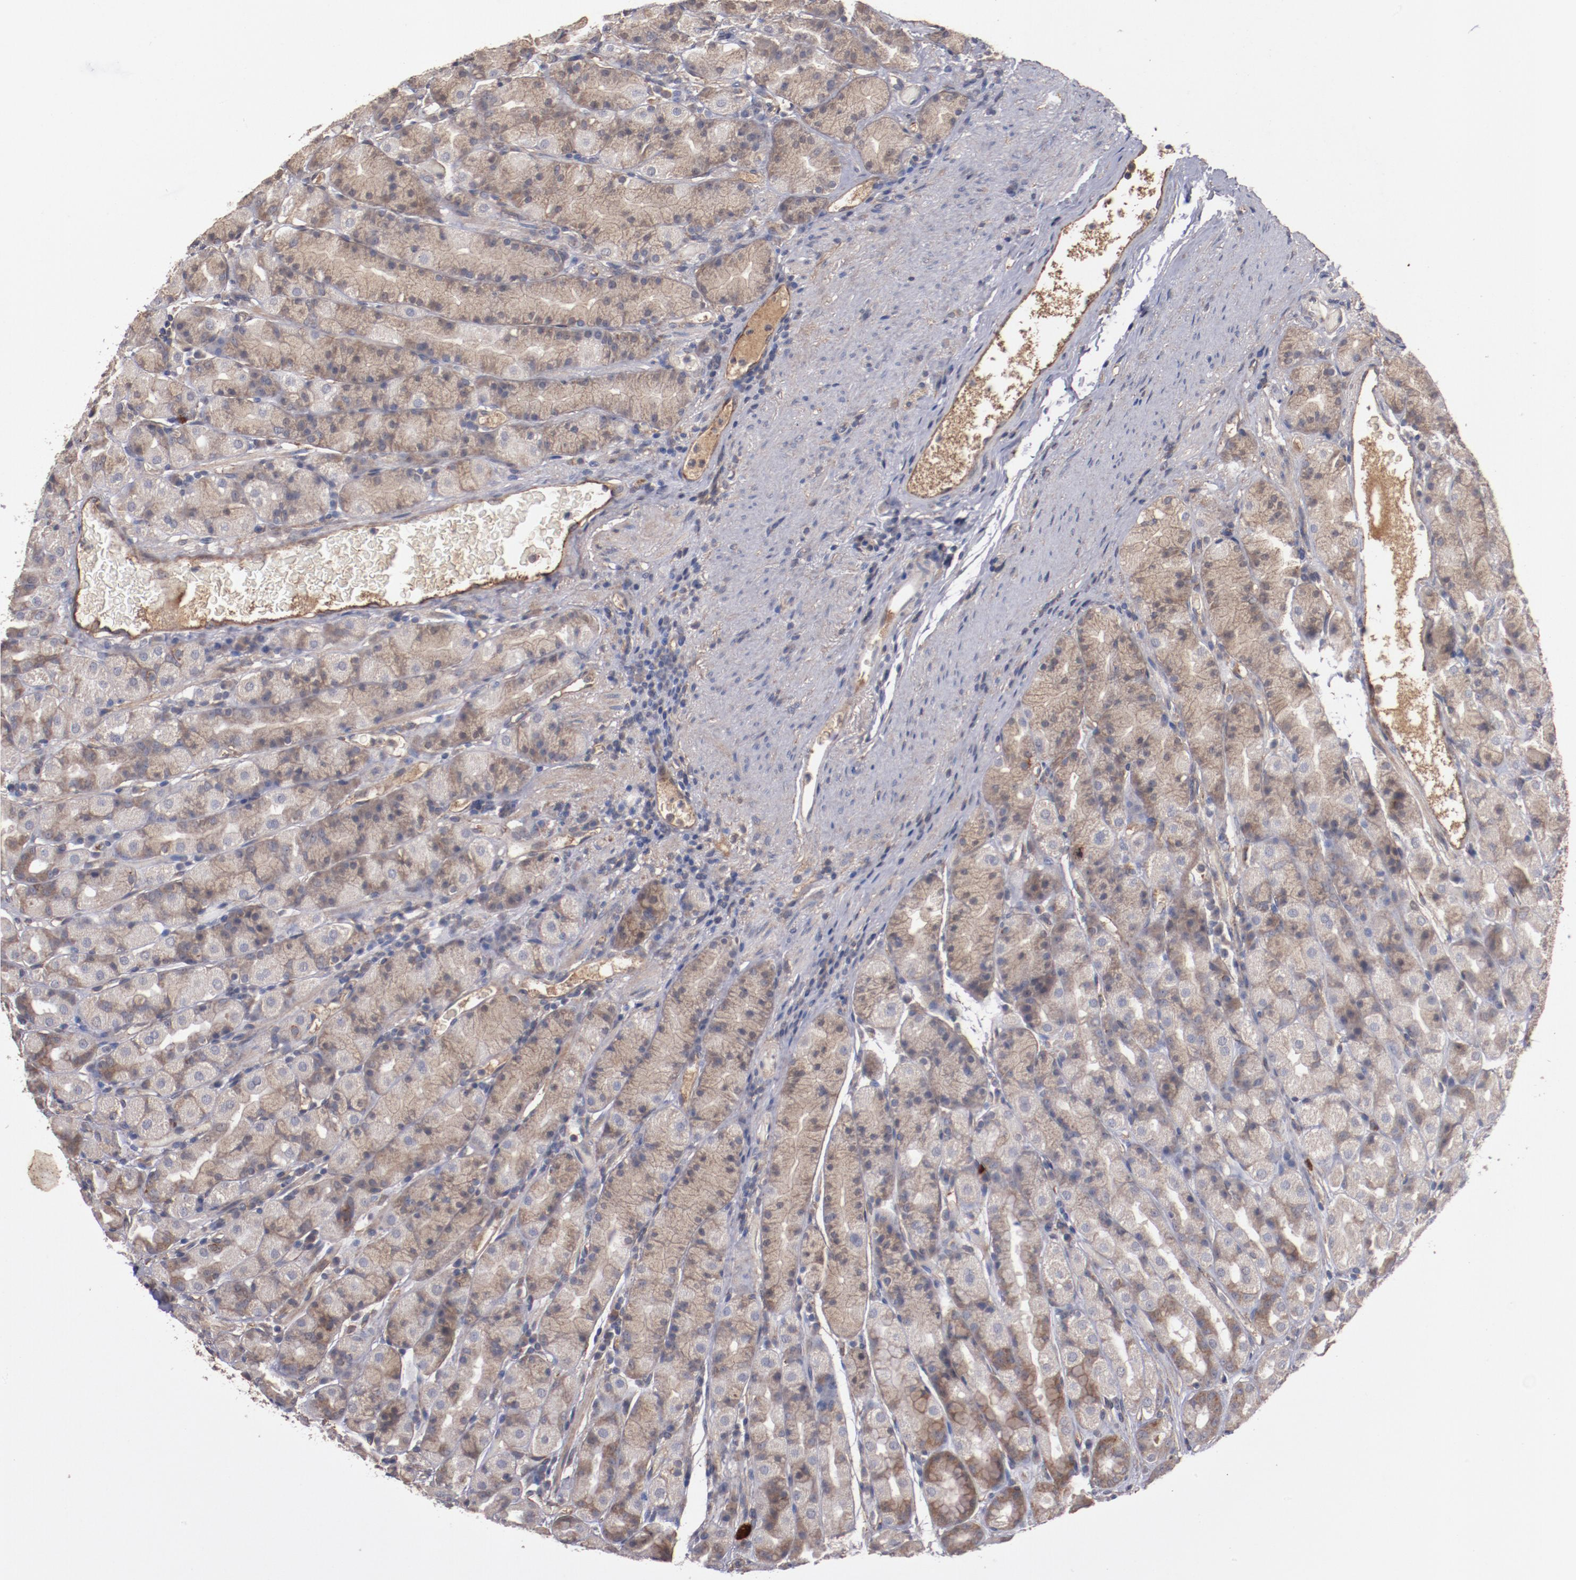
{"staining": {"intensity": "moderate", "quantity": ">75%", "location": "cytoplasmic/membranous"}, "tissue": "stomach", "cell_type": "Glandular cells", "image_type": "normal", "snomed": [{"axis": "morphology", "description": "Normal tissue, NOS"}, {"axis": "topography", "description": "Stomach, upper"}], "caption": "Unremarkable stomach exhibits moderate cytoplasmic/membranous positivity in about >75% of glandular cells The protein is shown in brown color, while the nuclei are stained blue..", "gene": "DIPK2B", "patient": {"sex": "male", "age": 68}}